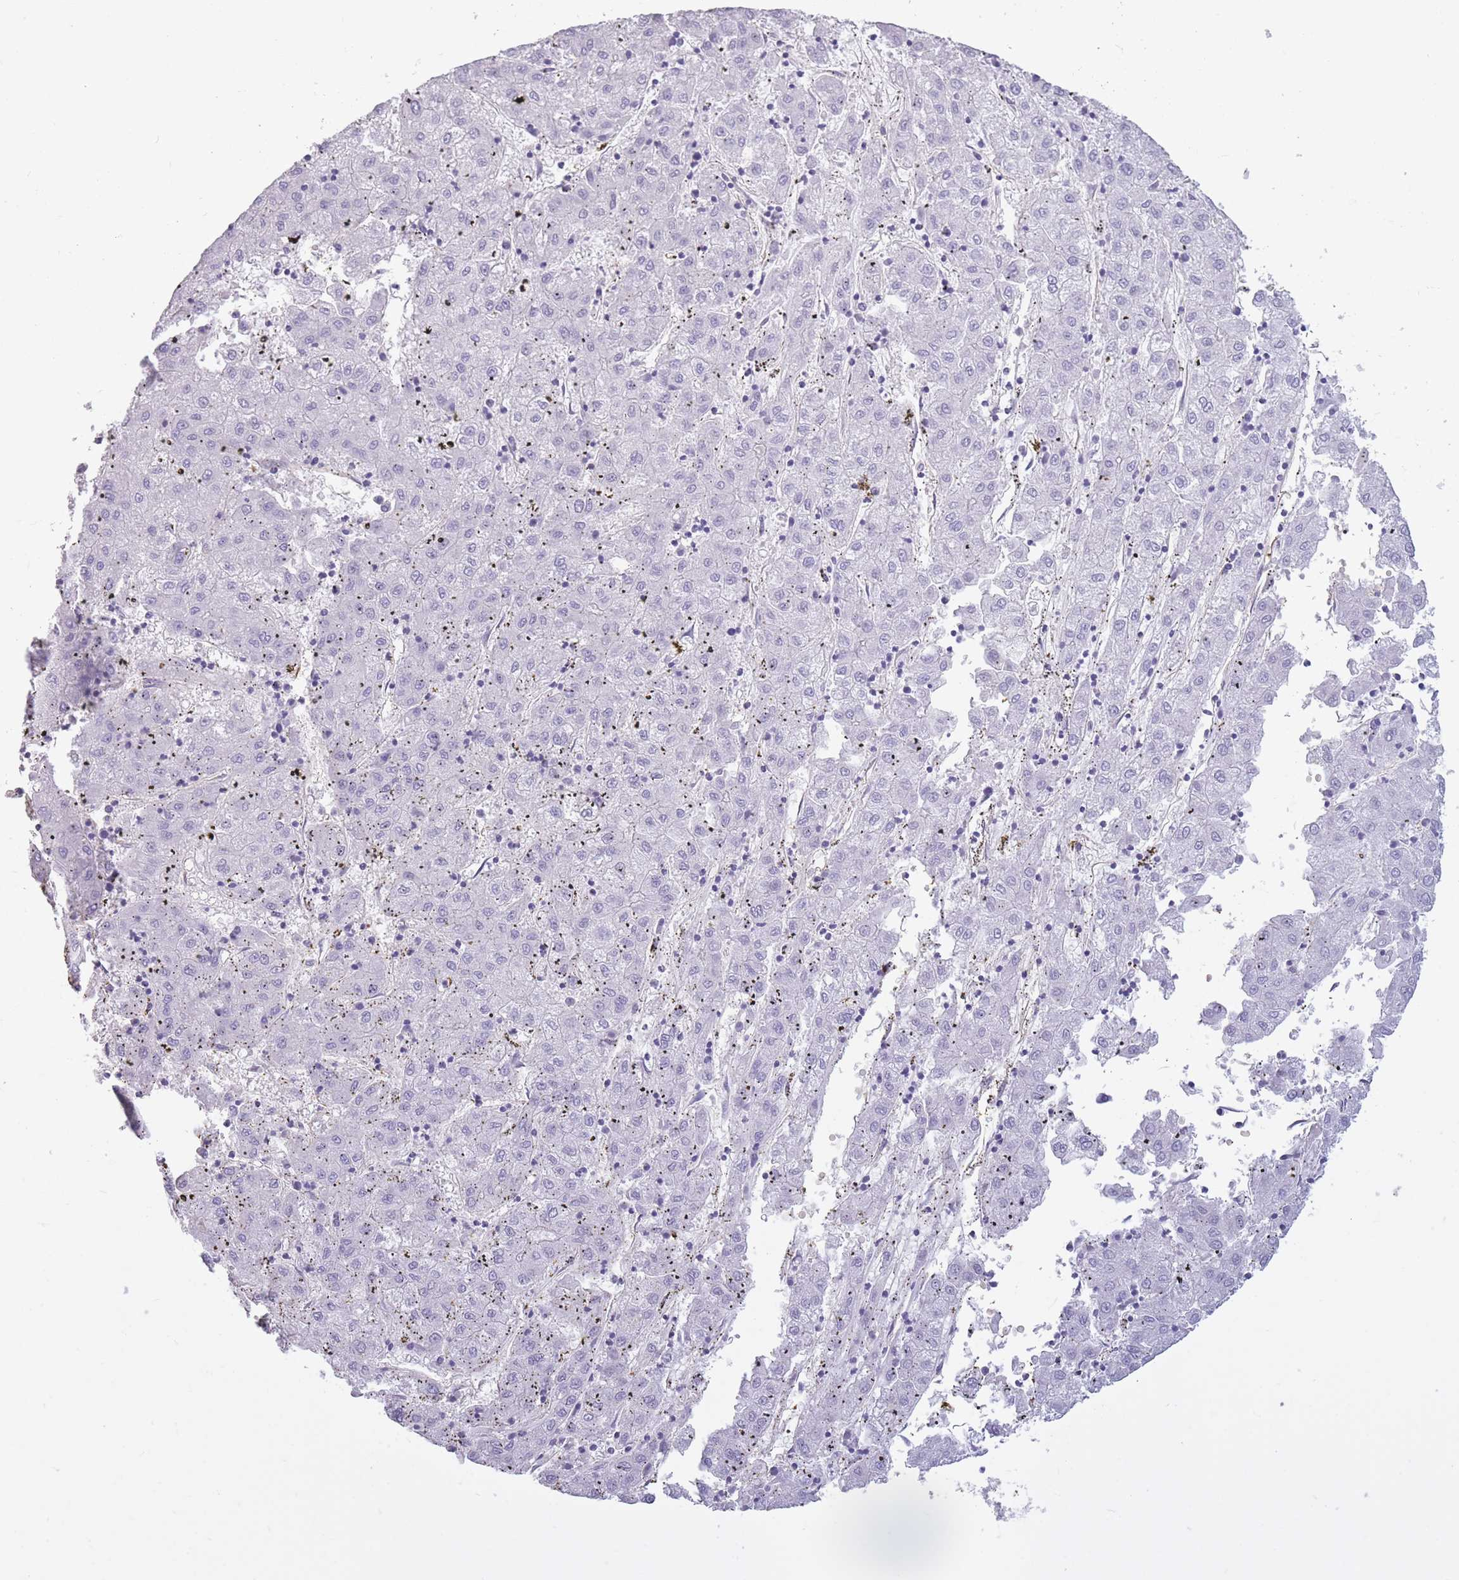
{"staining": {"intensity": "negative", "quantity": "none", "location": "none"}, "tissue": "liver cancer", "cell_type": "Tumor cells", "image_type": "cancer", "snomed": [{"axis": "morphology", "description": "Carcinoma, Hepatocellular, NOS"}, {"axis": "topography", "description": "Liver"}], "caption": "An immunohistochemistry image of liver hepatocellular carcinoma is shown. There is no staining in tumor cells of liver hepatocellular carcinoma.", "gene": "ADD1", "patient": {"sex": "male", "age": 72}}